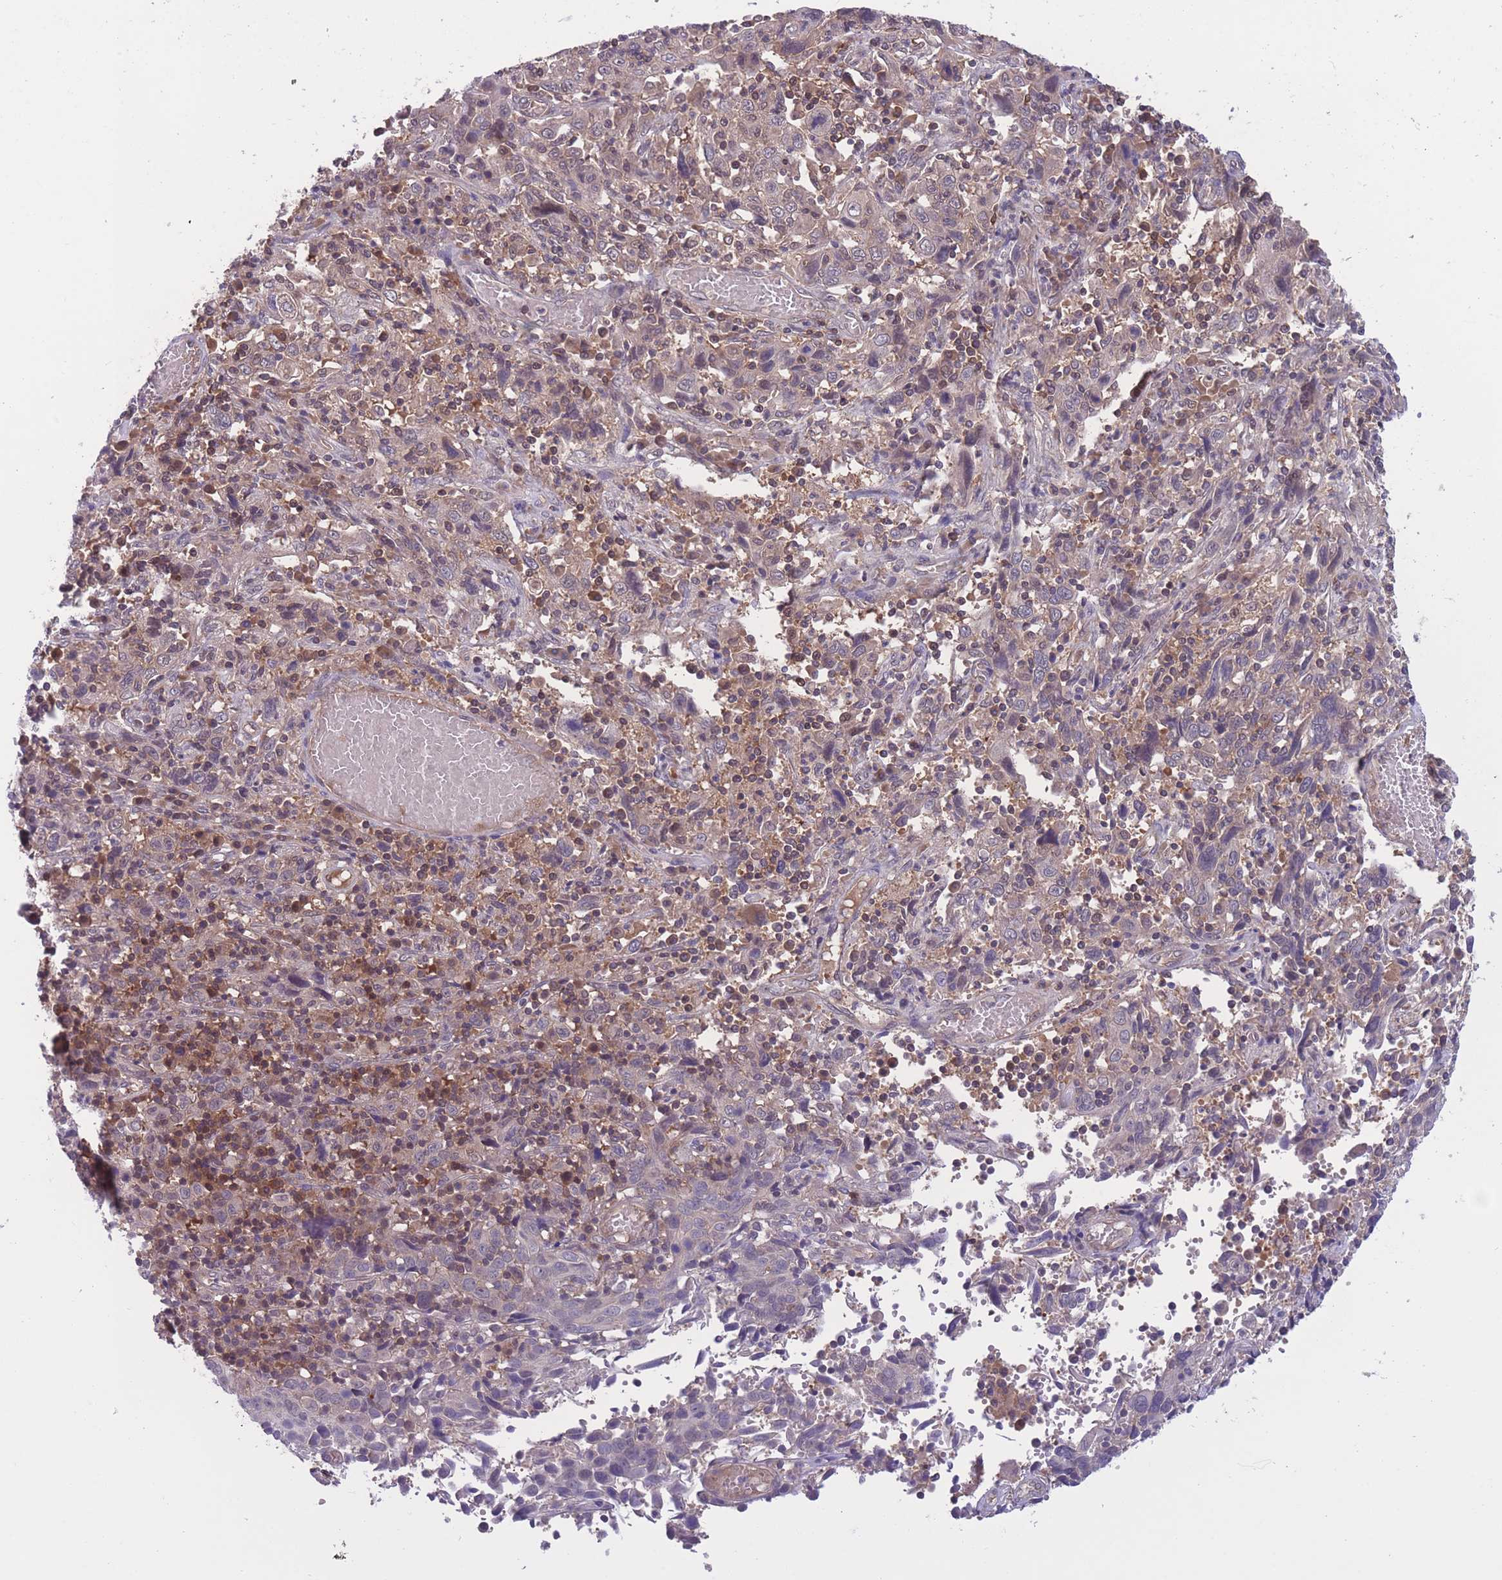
{"staining": {"intensity": "negative", "quantity": "none", "location": "none"}, "tissue": "cervical cancer", "cell_type": "Tumor cells", "image_type": "cancer", "snomed": [{"axis": "morphology", "description": "Squamous cell carcinoma, NOS"}, {"axis": "topography", "description": "Cervix"}], "caption": "Tumor cells show no significant protein positivity in cervical cancer (squamous cell carcinoma).", "gene": "UBE2N", "patient": {"sex": "female", "age": 46}}